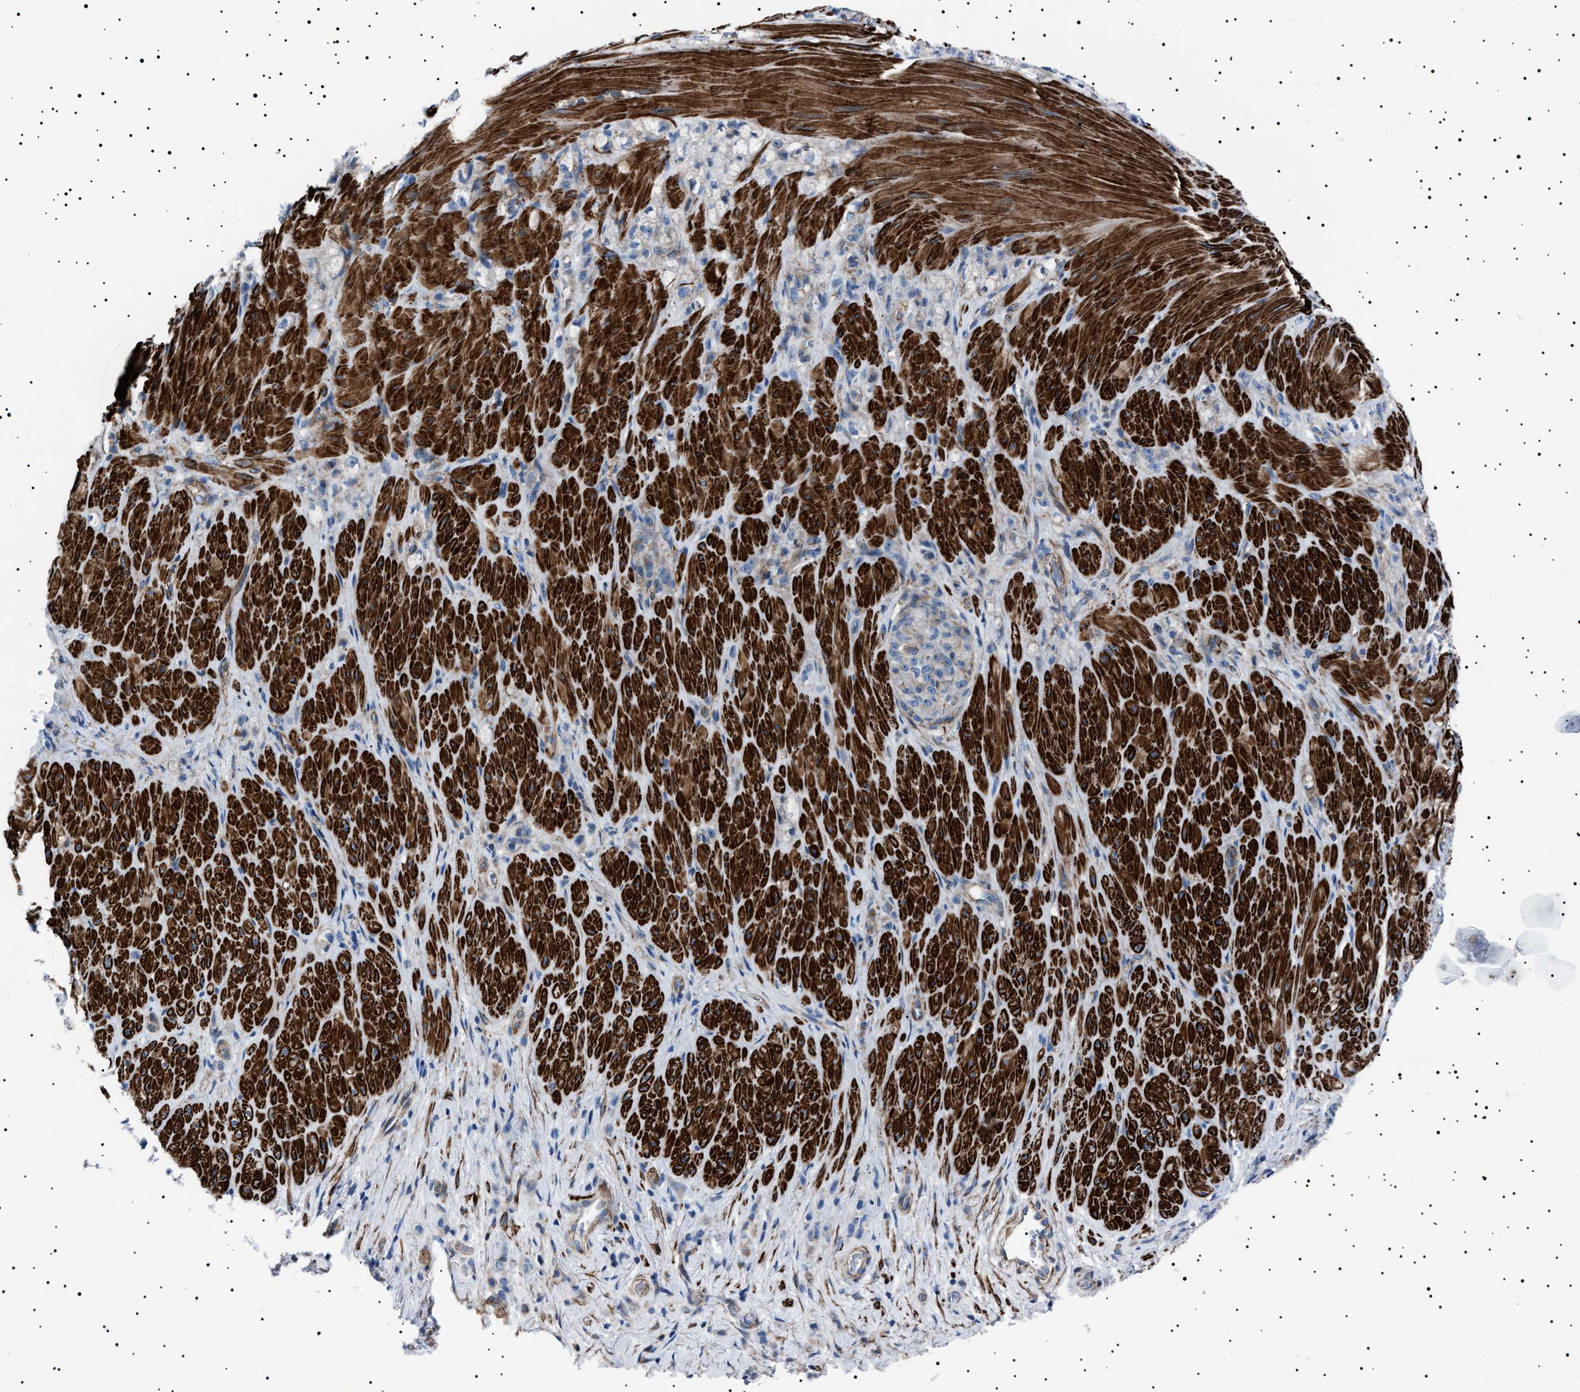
{"staining": {"intensity": "negative", "quantity": "none", "location": "none"}, "tissue": "stomach cancer", "cell_type": "Tumor cells", "image_type": "cancer", "snomed": [{"axis": "morphology", "description": "Normal tissue, NOS"}, {"axis": "morphology", "description": "Adenocarcinoma, NOS"}, {"axis": "topography", "description": "Stomach"}], "caption": "IHC image of stomach cancer stained for a protein (brown), which demonstrates no positivity in tumor cells. (DAB immunohistochemistry visualized using brightfield microscopy, high magnification).", "gene": "NEU1", "patient": {"sex": "male", "age": 82}}